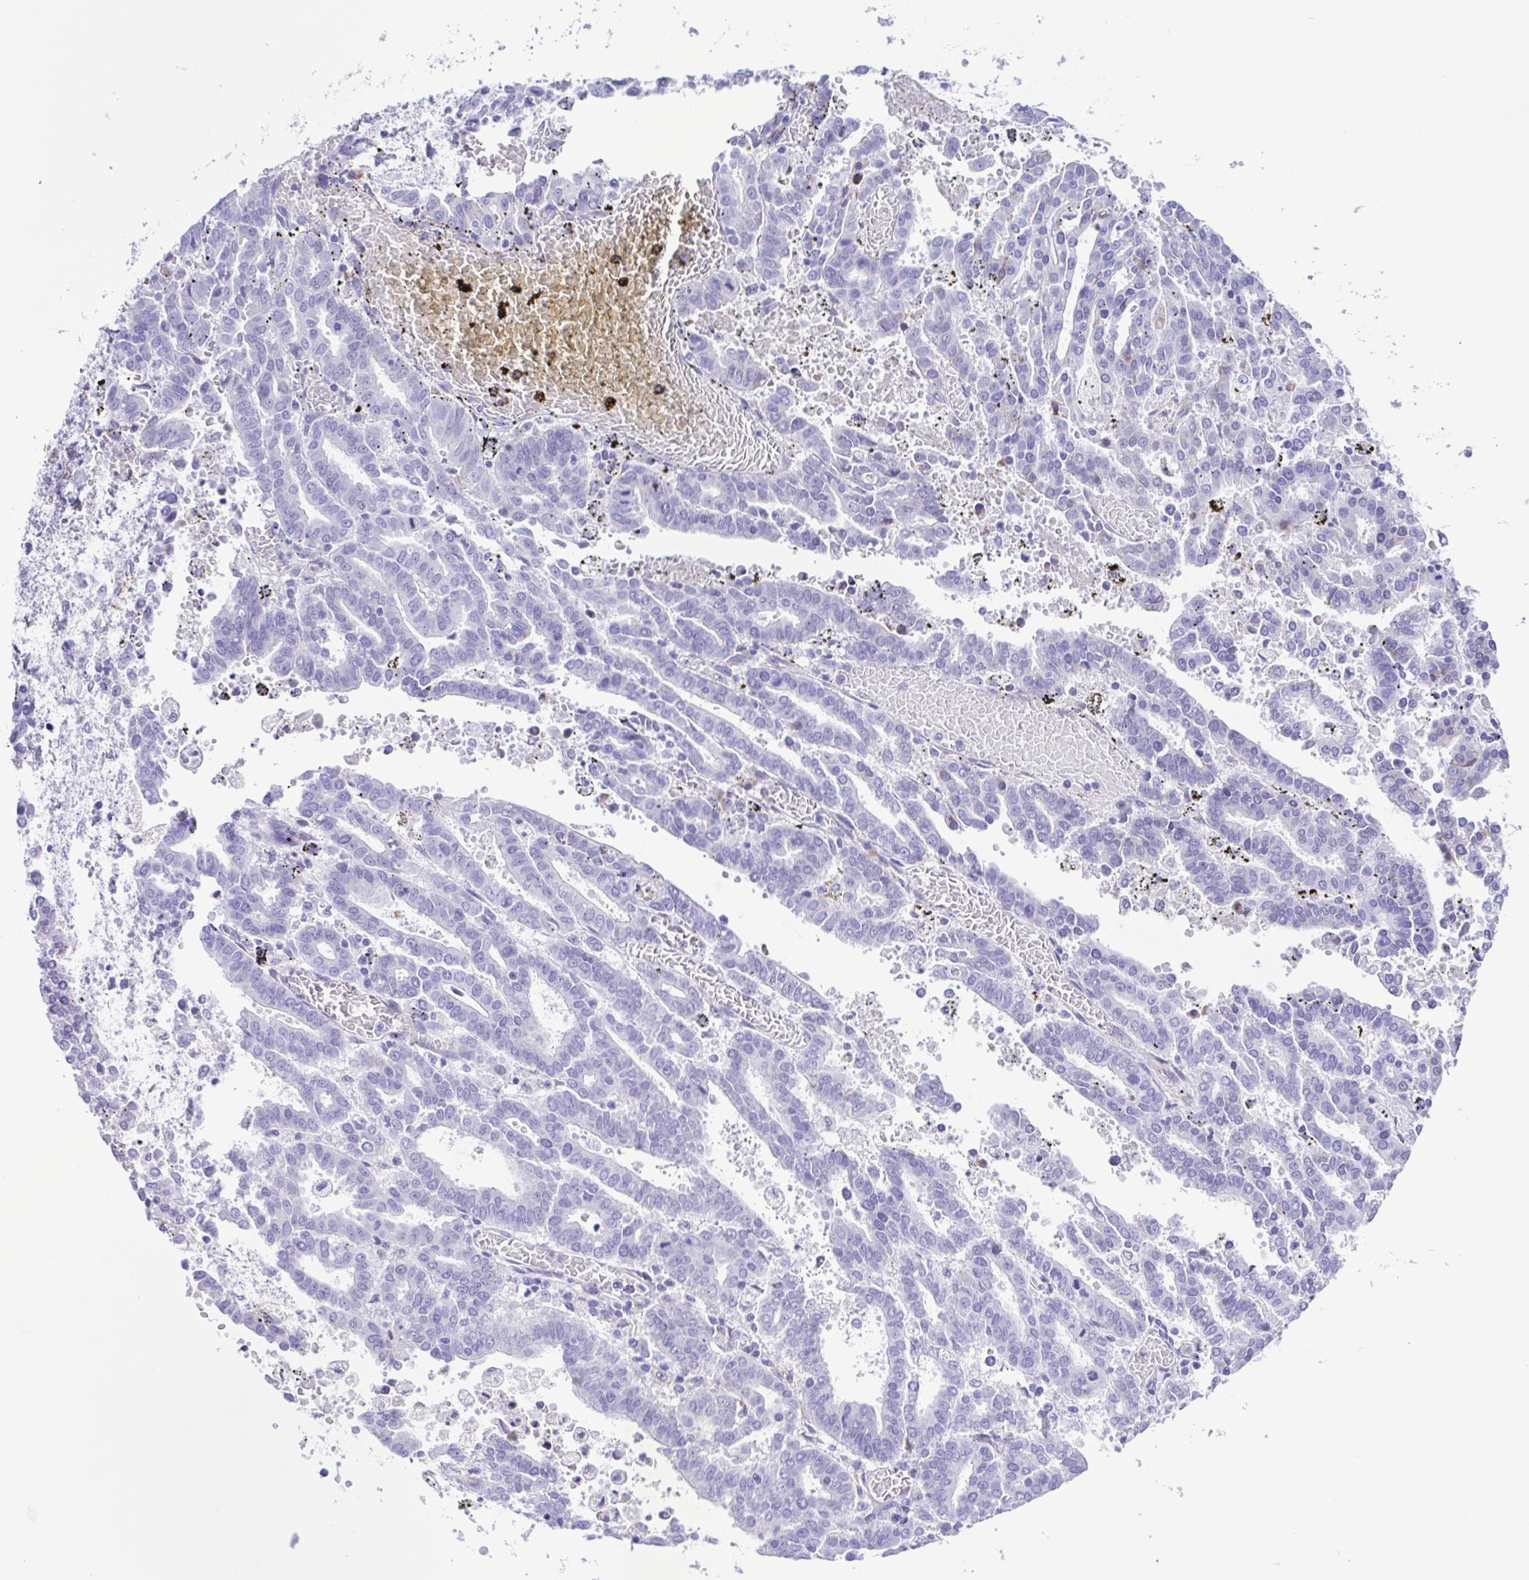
{"staining": {"intensity": "negative", "quantity": "none", "location": "none"}, "tissue": "endometrial cancer", "cell_type": "Tumor cells", "image_type": "cancer", "snomed": [{"axis": "morphology", "description": "Adenocarcinoma, NOS"}, {"axis": "topography", "description": "Uterus"}], "caption": "Histopathology image shows no protein positivity in tumor cells of endometrial cancer tissue.", "gene": "GPR17", "patient": {"sex": "female", "age": 83}}